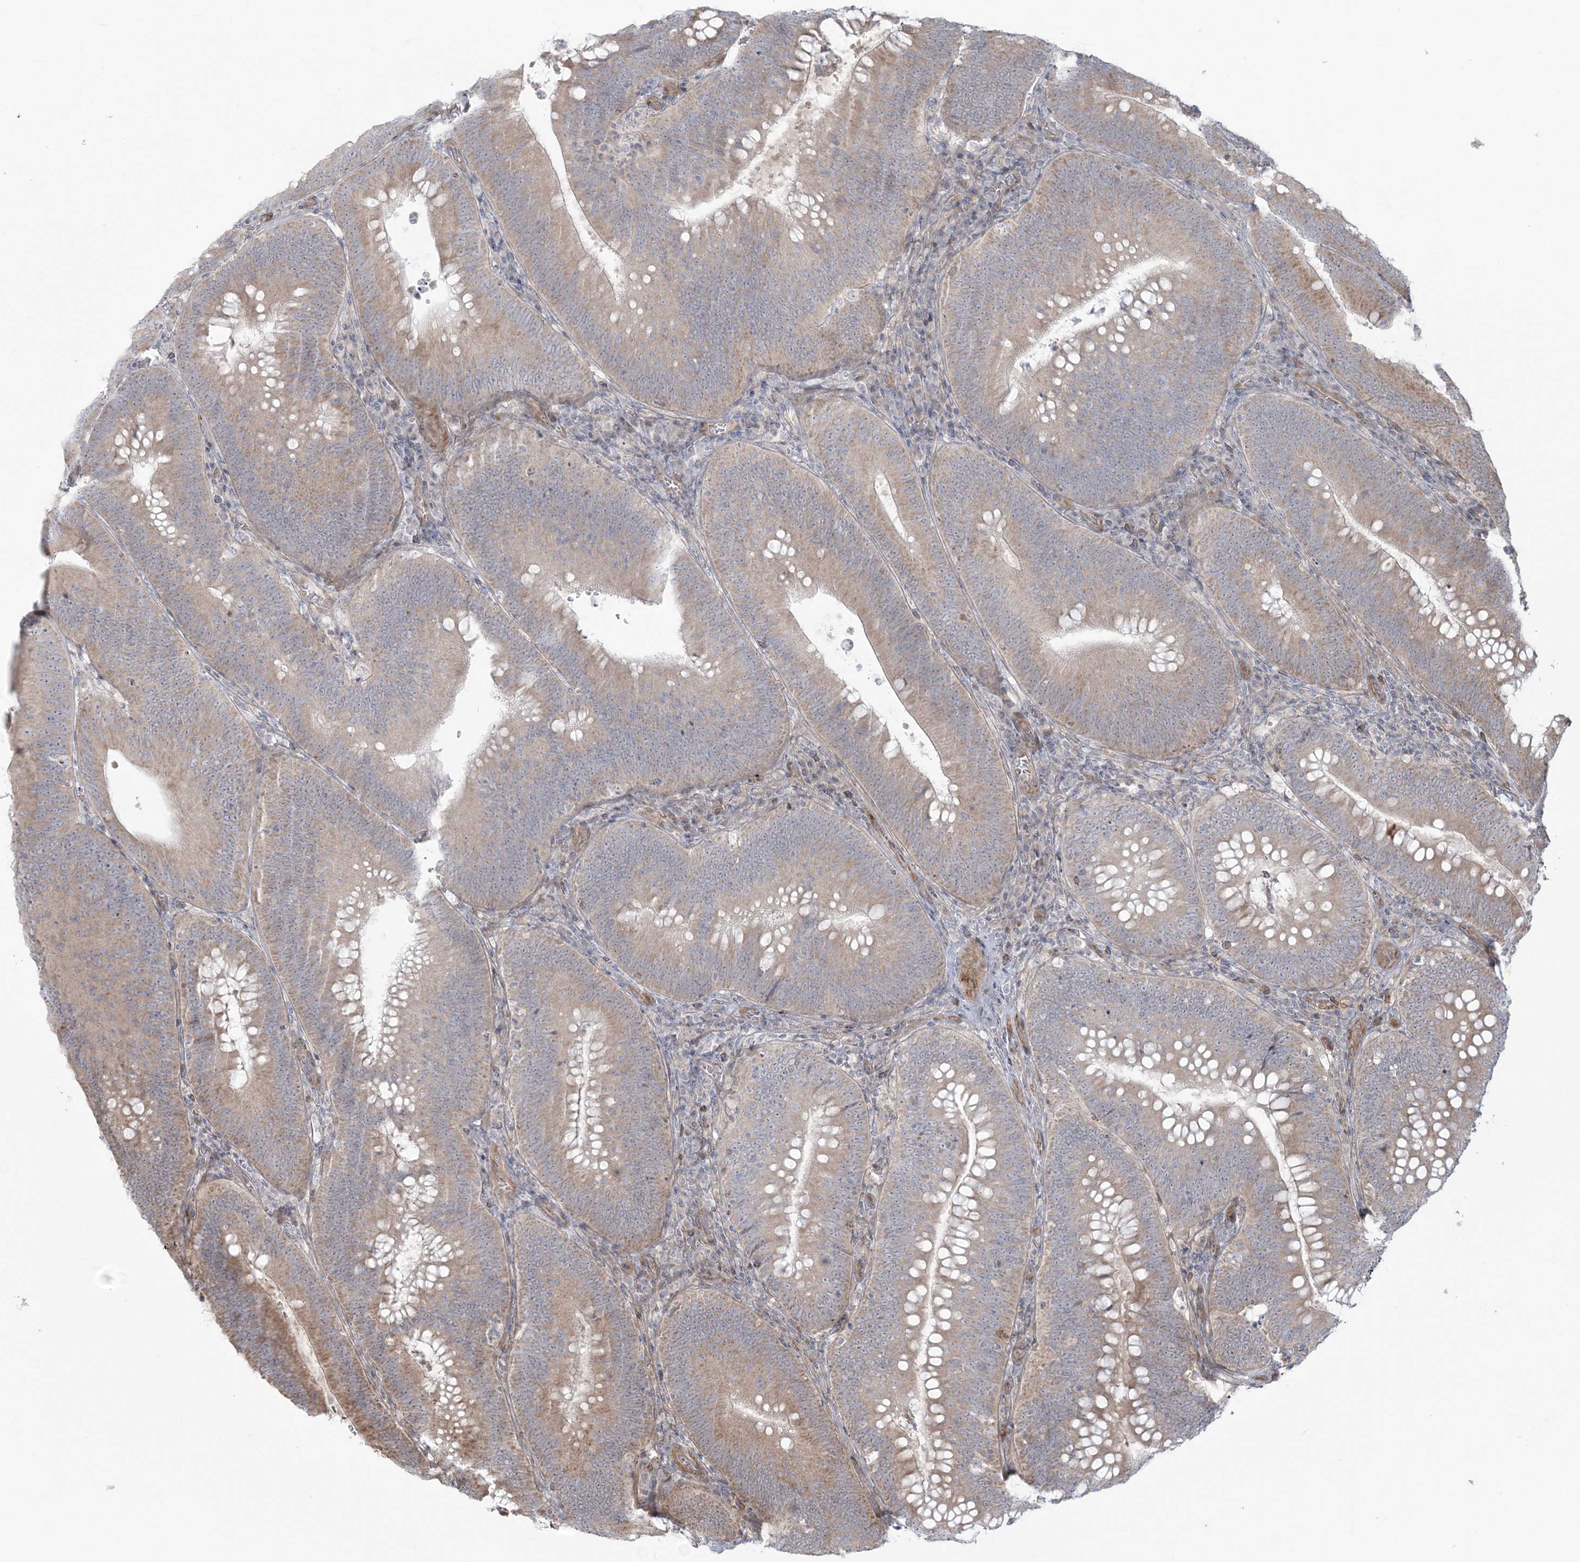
{"staining": {"intensity": "moderate", "quantity": ">75%", "location": "cytoplasmic/membranous"}, "tissue": "colorectal cancer", "cell_type": "Tumor cells", "image_type": "cancer", "snomed": [{"axis": "morphology", "description": "Normal tissue, NOS"}, {"axis": "topography", "description": "Colon"}], "caption": "Colorectal cancer tissue demonstrates moderate cytoplasmic/membranous expression in approximately >75% of tumor cells, visualized by immunohistochemistry.", "gene": "NUDT9", "patient": {"sex": "female", "age": 82}}